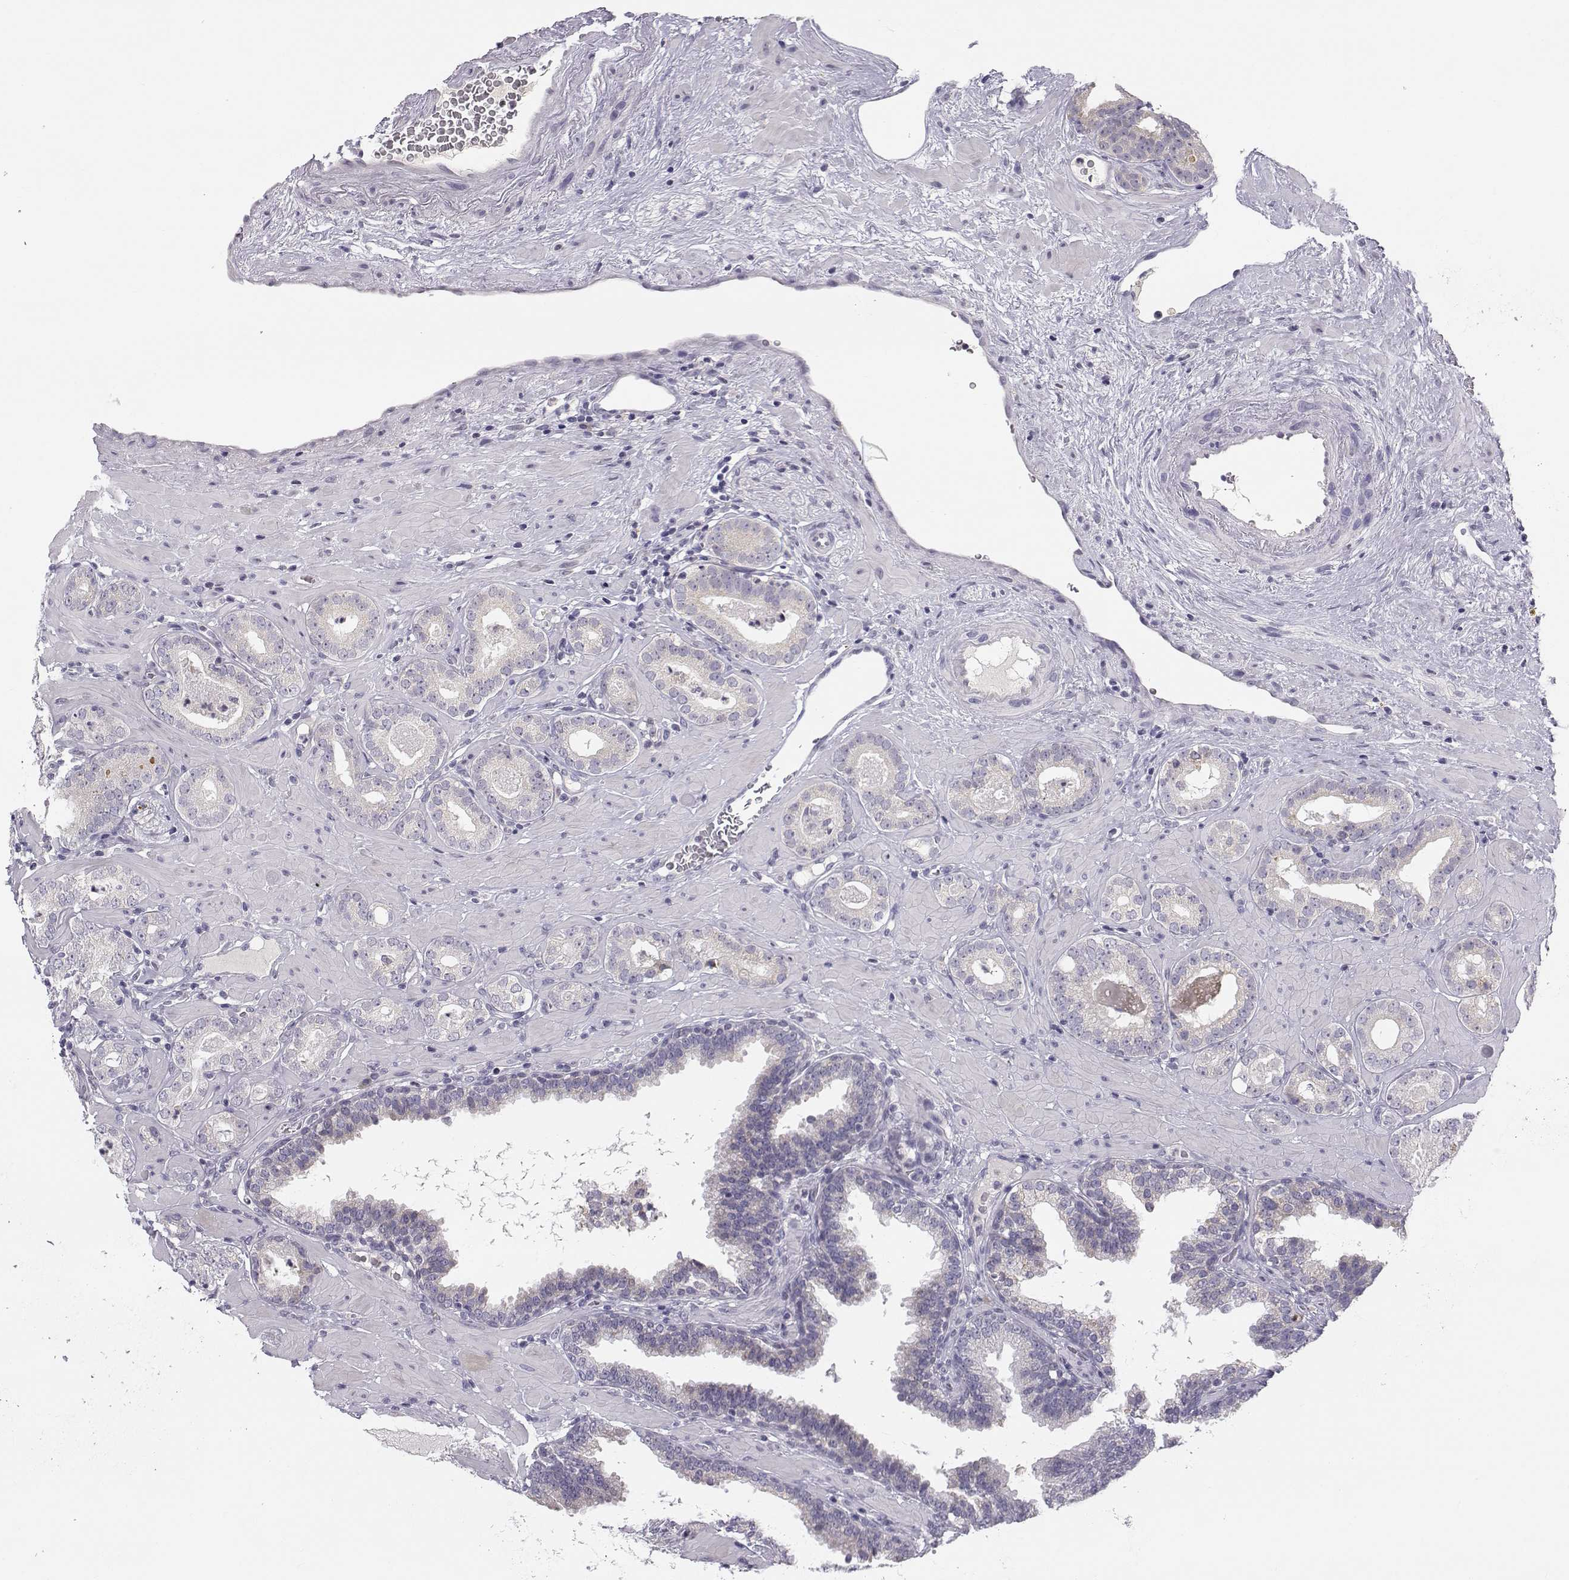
{"staining": {"intensity": "weak", "quantity": "<25%", "location": "cytoplasmic/membranous"}, "tissue": "prostate cancer", "cell_type": "Tumor cells", "image_type": "cancer", "snomed": [{"axis": "morphology", "description": "Adenocarcinoma, Low grade"}, {"axis": "topography", "description": "Prostate"}], "caption": "A high-resolution photomicrograph shows immunohistochemistry staining of prostate cancer (adenocarcinoma (low-grade)), which displays no significant staining in tumor cells.", "gene": "ACSL6", "patient": {"sex": "male", "age": 60}}